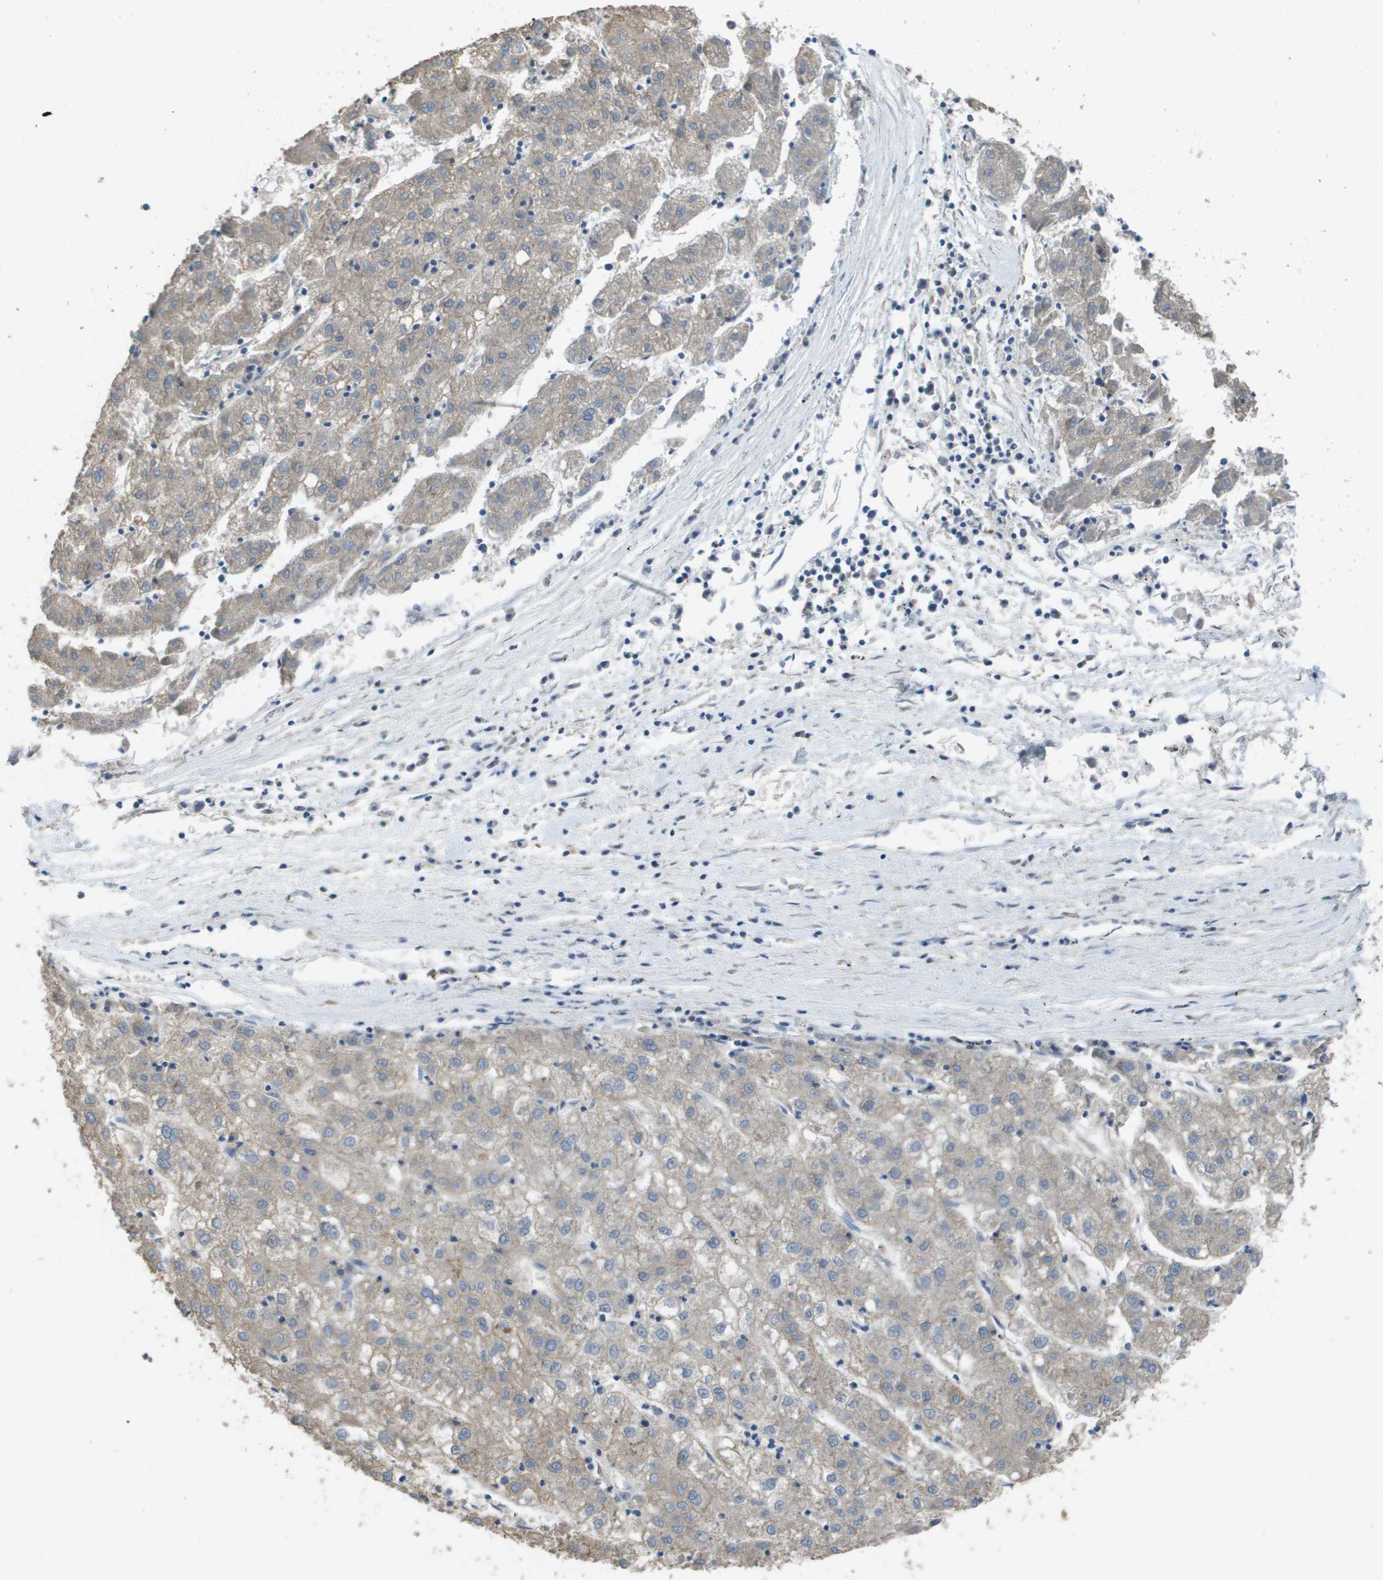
{"staining": {"intensity": "weak", "quantity": "<25%", "location": "cytoplasmic/membranous"}, "tissue": "liver cancer", "cell_type": "Tumor cells", "image_type": "cancer", "snomed": [{"axis": "morphology", "description": "Carcinoma, Hepatocellular, NOS"}, {"axis": "topography", "description": "Liver"}], "caption": "Histopathology image shows no significant protein staining in tumor cells of liver hepatocellular carcinoma.", "gene": "CLCA4", "patient": {"sex": "male", "age": 72}}